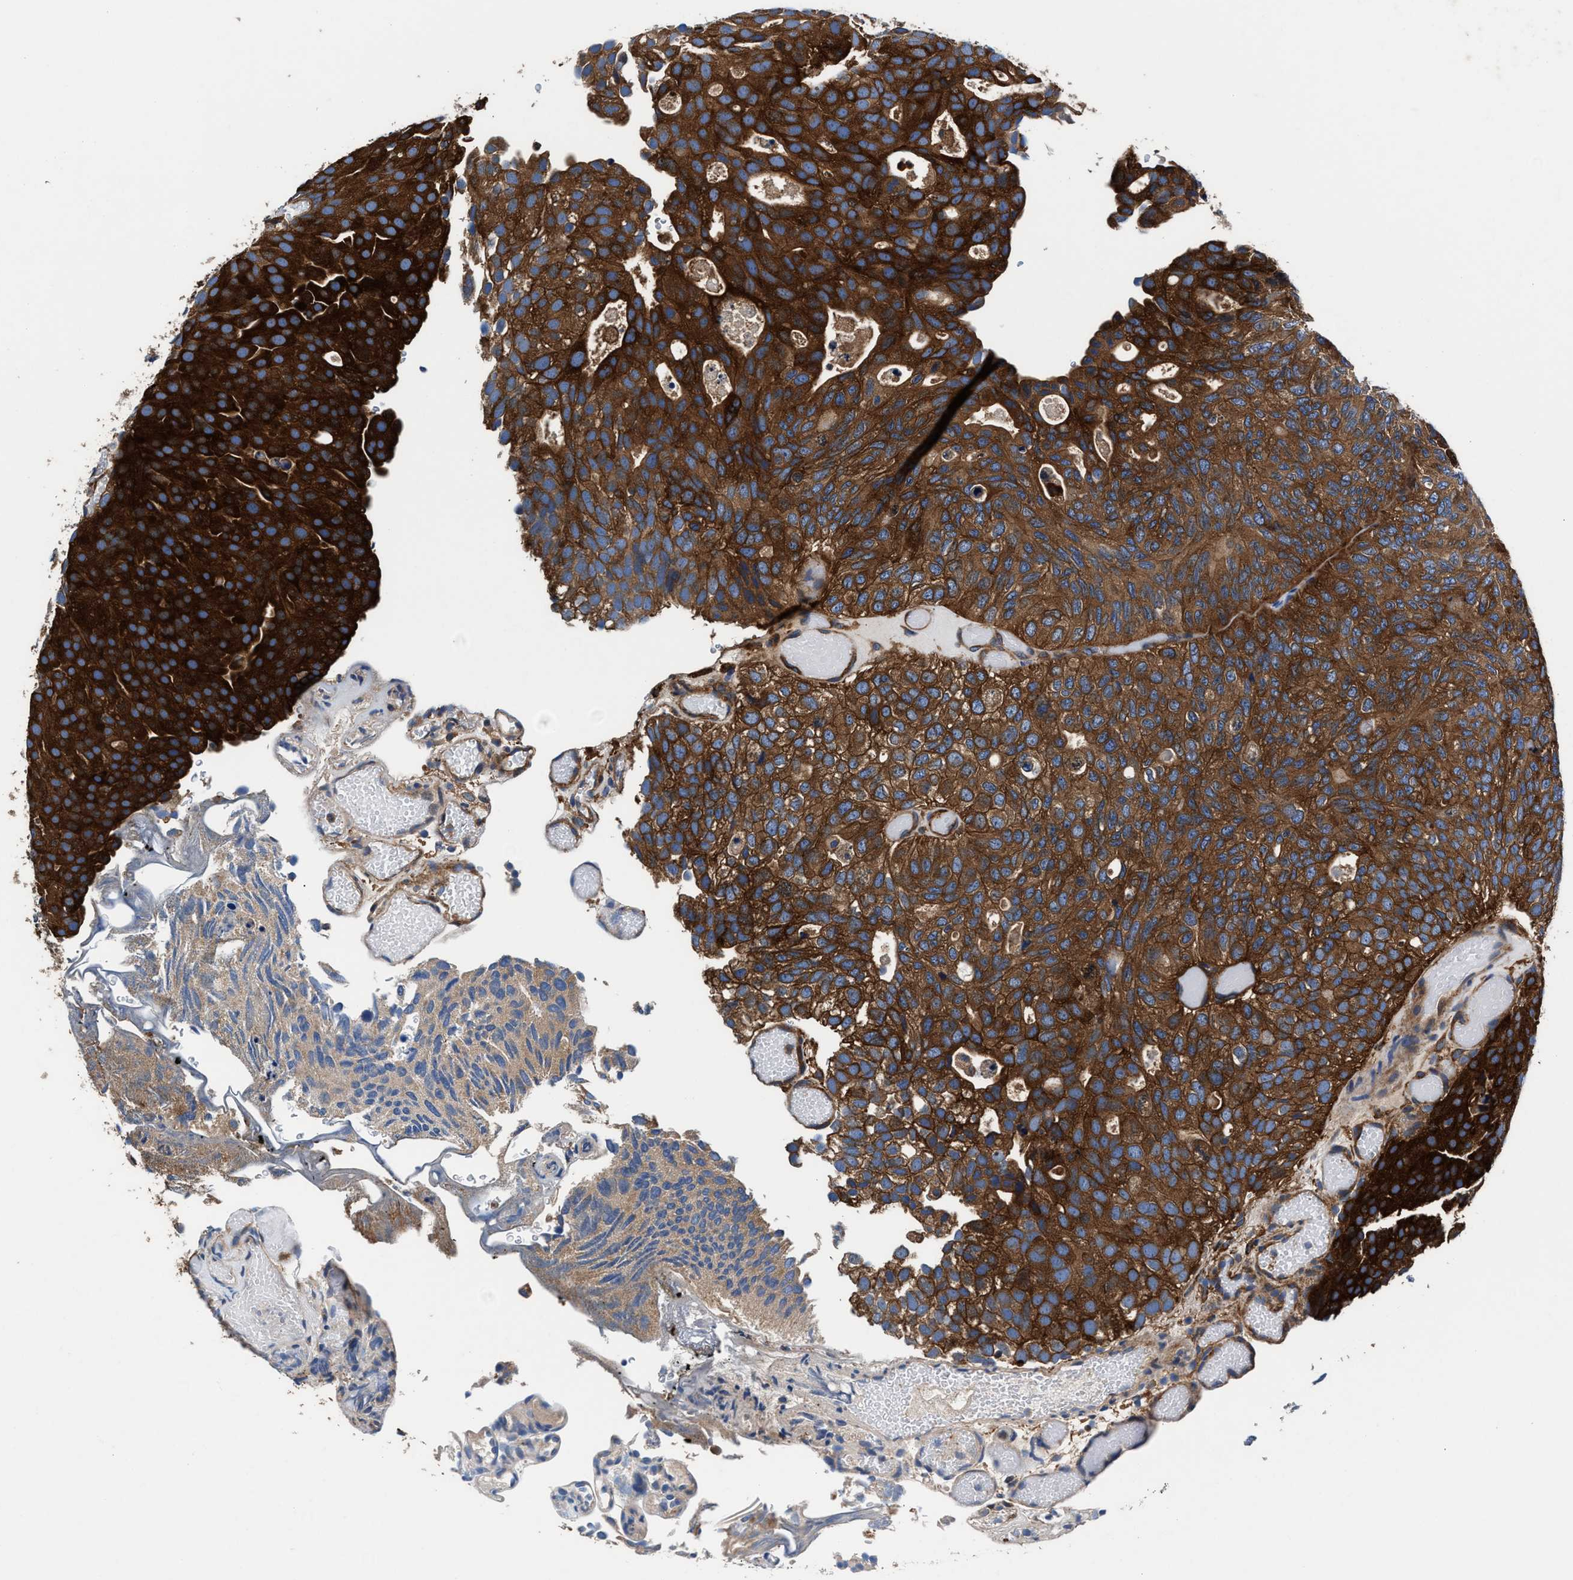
{"staining": {"intensity": "strong", "quantity": ">75%", "location": "cytoplasmic/membranous"}, "tissue": "urothelial cancer", "cell_type": "Tumor cells", "image_type": "cancer", "snomed": [{"axis": "morphology", "description": "Urothelial carcinoma, Low grade"}, {"axis": "topography", "description": "Urinary bladder"}], "caption": "Strong cytoplasmic/membranous positivity for a protein is identified in approximately >75% of tumor cells of urothelial cancer using immunohistochemistry.", "gene": "SH3GL1", "patient": {"sex": "male", "age": 78}}